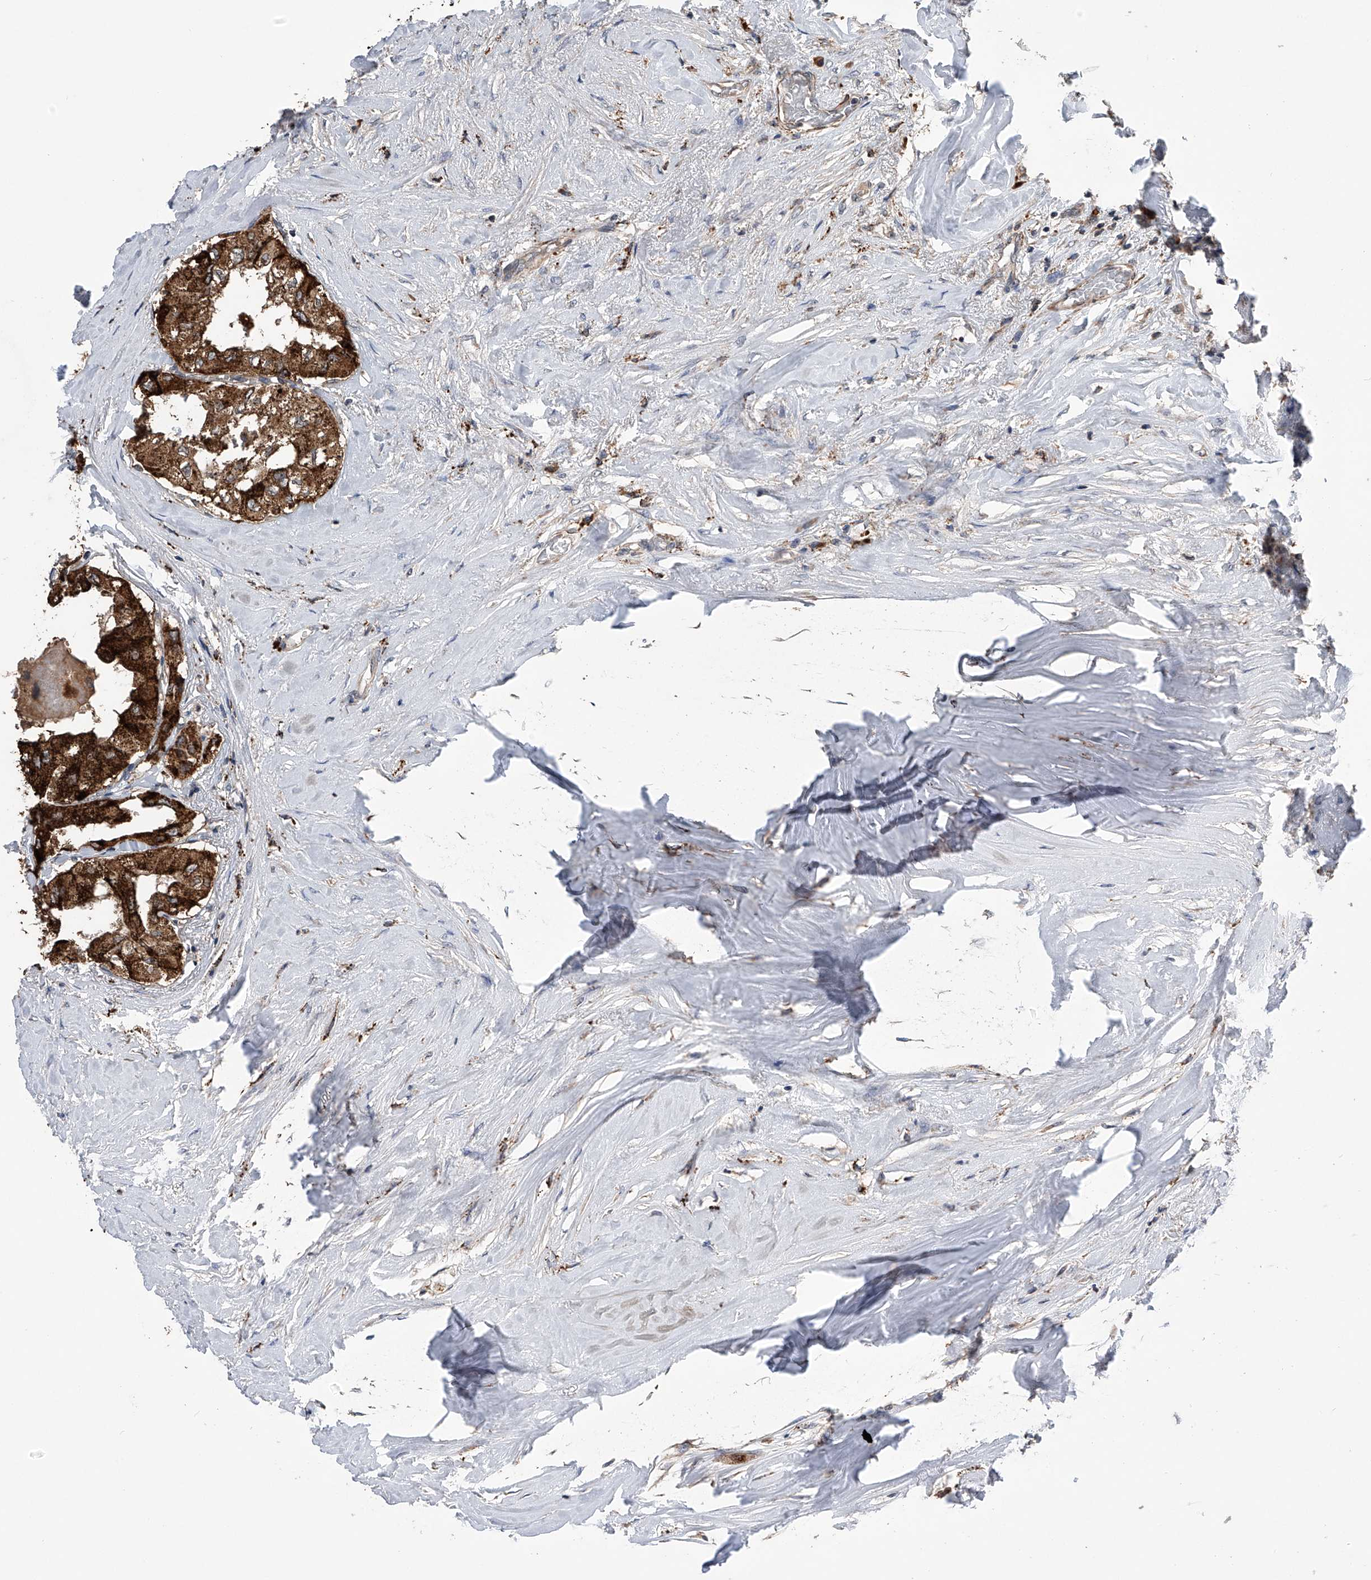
{"staining": {"intensity": "strong", "quantity": ">75%", "location": "cytoplasmic/membranous"}, "tissue": "thyroid cancer", "cell_type": "Tumor cells", "image_type": "cancer", "snomed": [{"axis": "morphology", "description": "Papillary adenocarcinoma, NOS"}, {"axis": "topography", "description": "Thyroid gland"}], "caption": "Immunohistochemical staining of thyroid papillary adenocarcinoma demonstrates high levels of strong cytoplasmic/membranous protein expression in about >75% of tumor cells. (DAB (3,3'-diaminobenzidine) IHC with brightfield microscopy, high magnification).", "gene": "SPOCK1", "patient": {"sex": "female", "age": 59}}